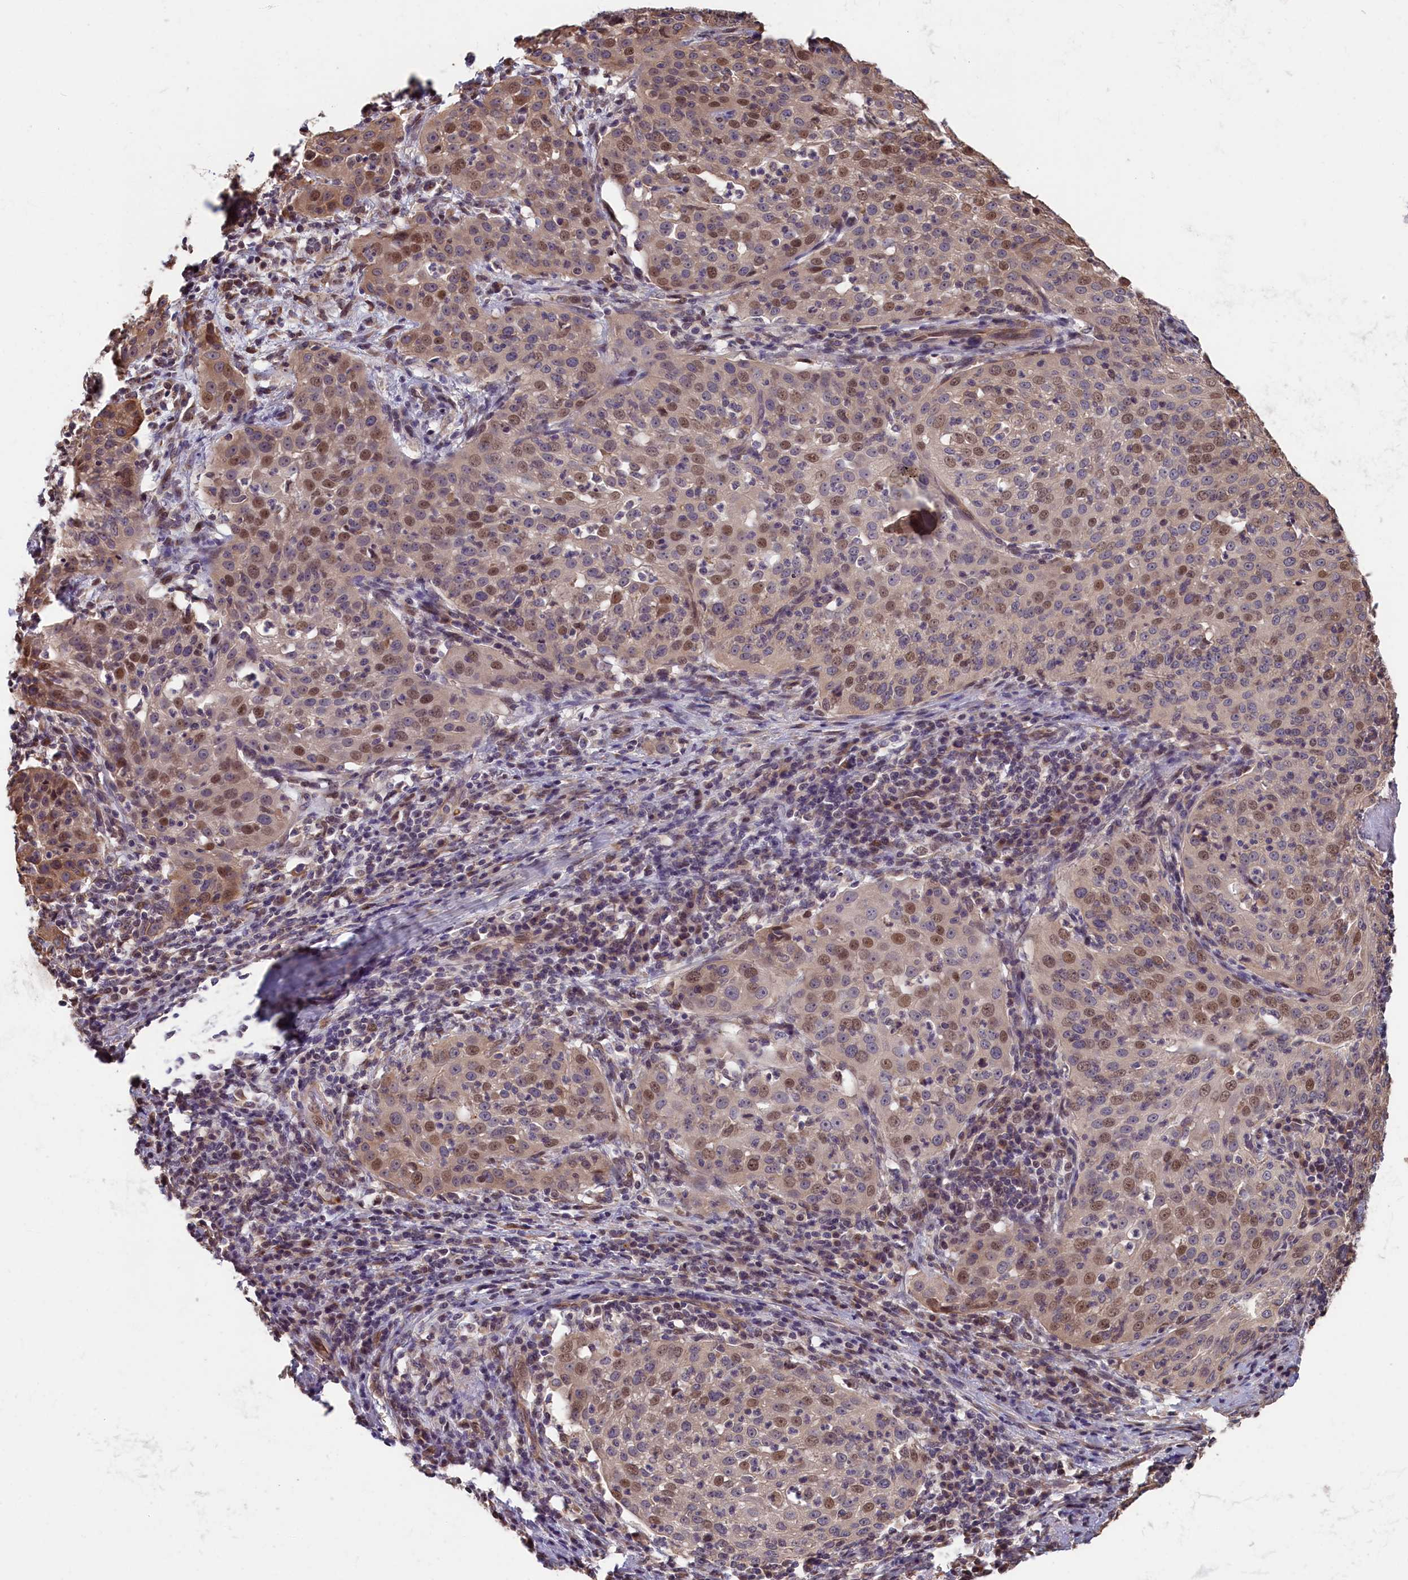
{"staining": {"intensity": "moderate", "quantity": ">75%", "location": "nuclear"}, "tissue": "cervical cancer", "cell_type": "Tumor cells", "image_type": "cancer", "snomed": [{"axis": "morphology", "description": "Squamous cell carcinoma, NOS"}, {"axis": "topography", "description": "Cervix"}], "caption": "Protein staining of cervical squamous cell carcinoma tissue shows moderate nuclear staining in about >75% of tumor cells.", "gene": "TMEM116", "patient": {"sex": "female", "age": 57}}